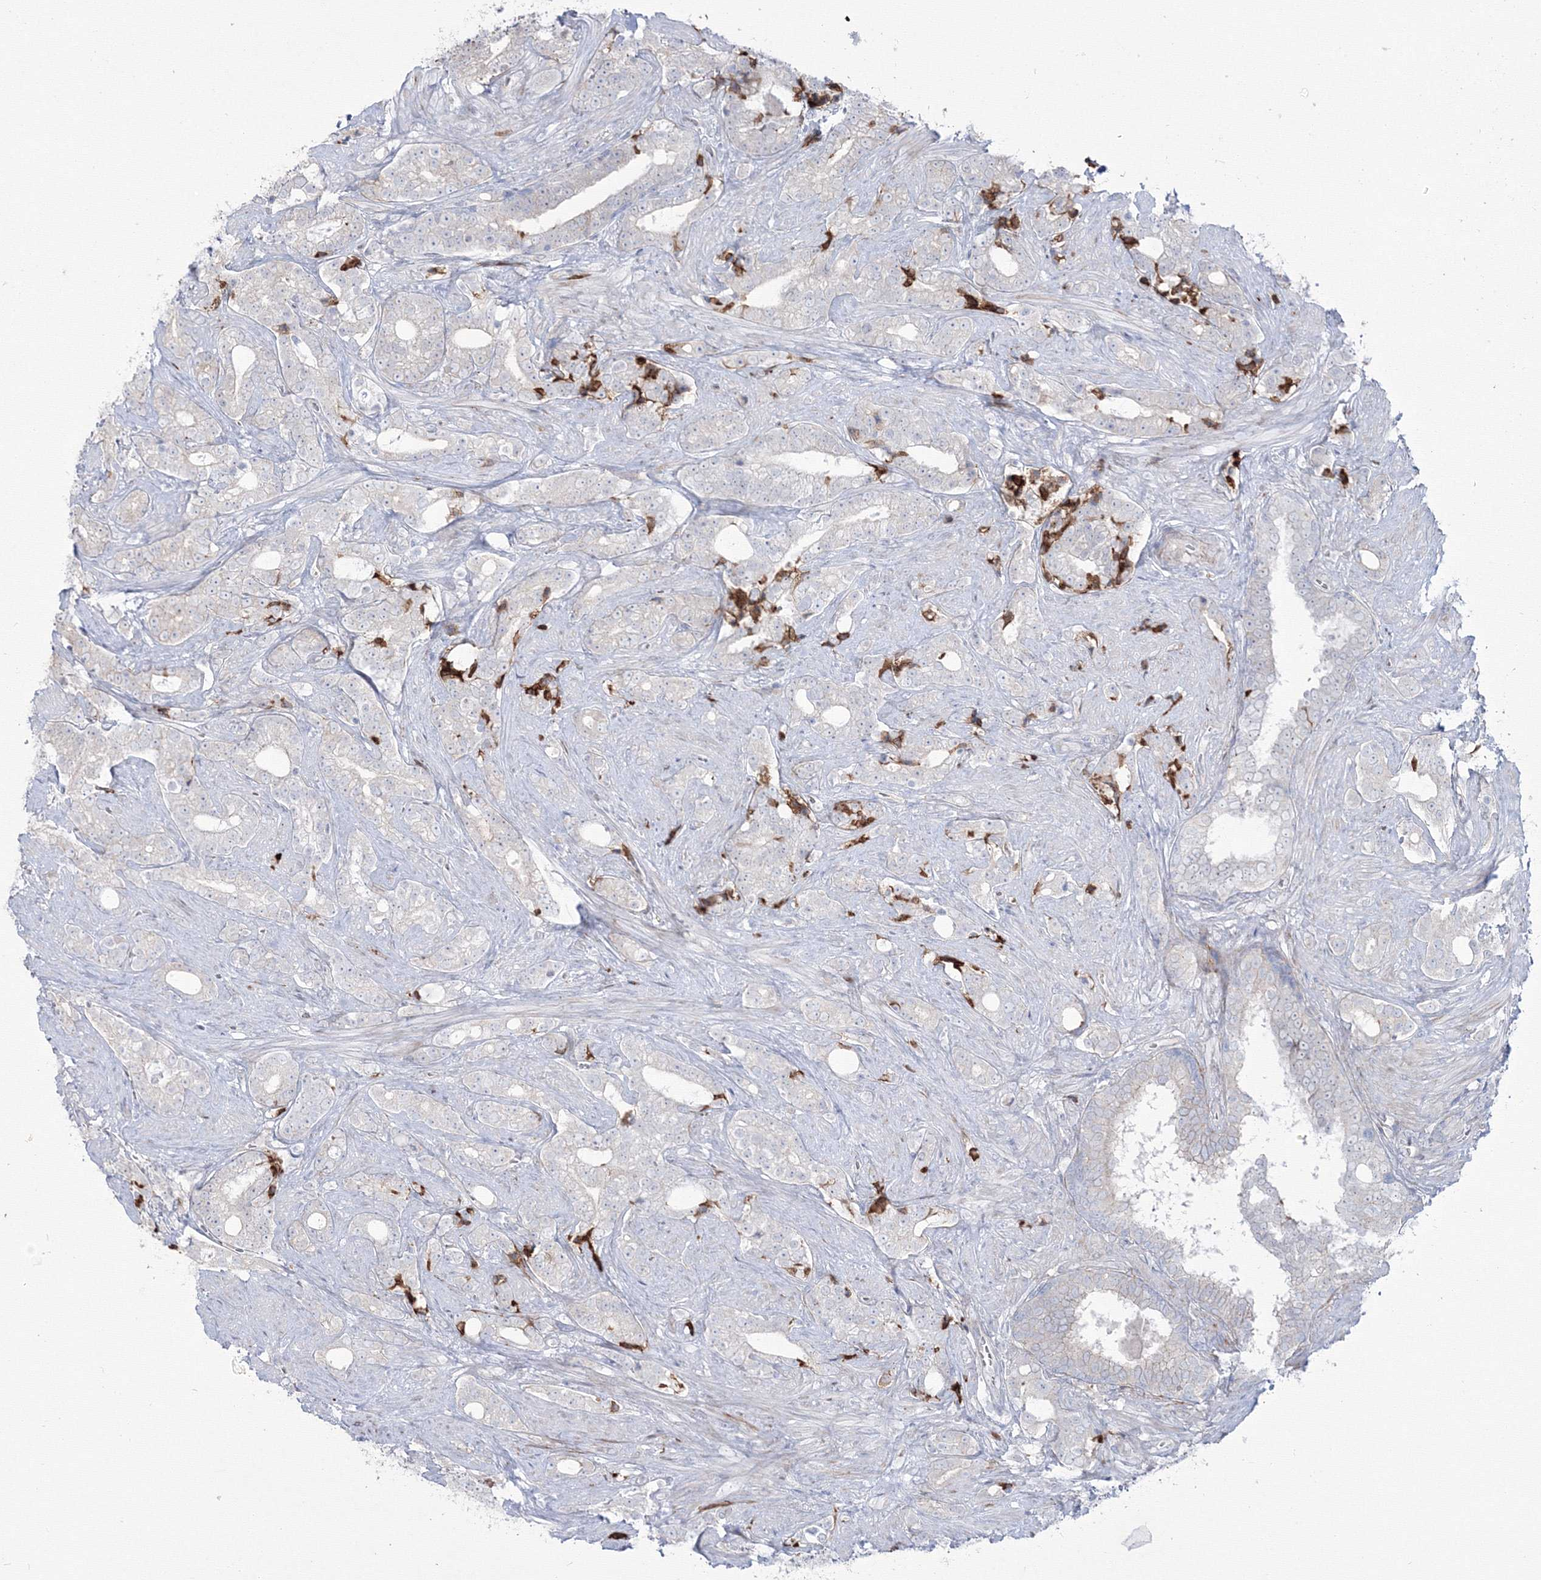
{"staining": {"intensity": "negative", "quantity": "none", "location": "none"}, "tissue": "prostate cancer", "cell_type": "Tumor cells", "image_type": "cancer", "snomed": [{"axis": "morphology", "description": "Adenocarcinoma, High grade"}, {"axis": "topography", "description": "Prostate and seminal vesicle, NOS"}], "caption": "Image shows no protein expression in tumor cells of prostate cancer (high-grade adenocarcinoma) tissue.", "gene": "HYAL2", "patient": {"sex": "male", "age": 67}}